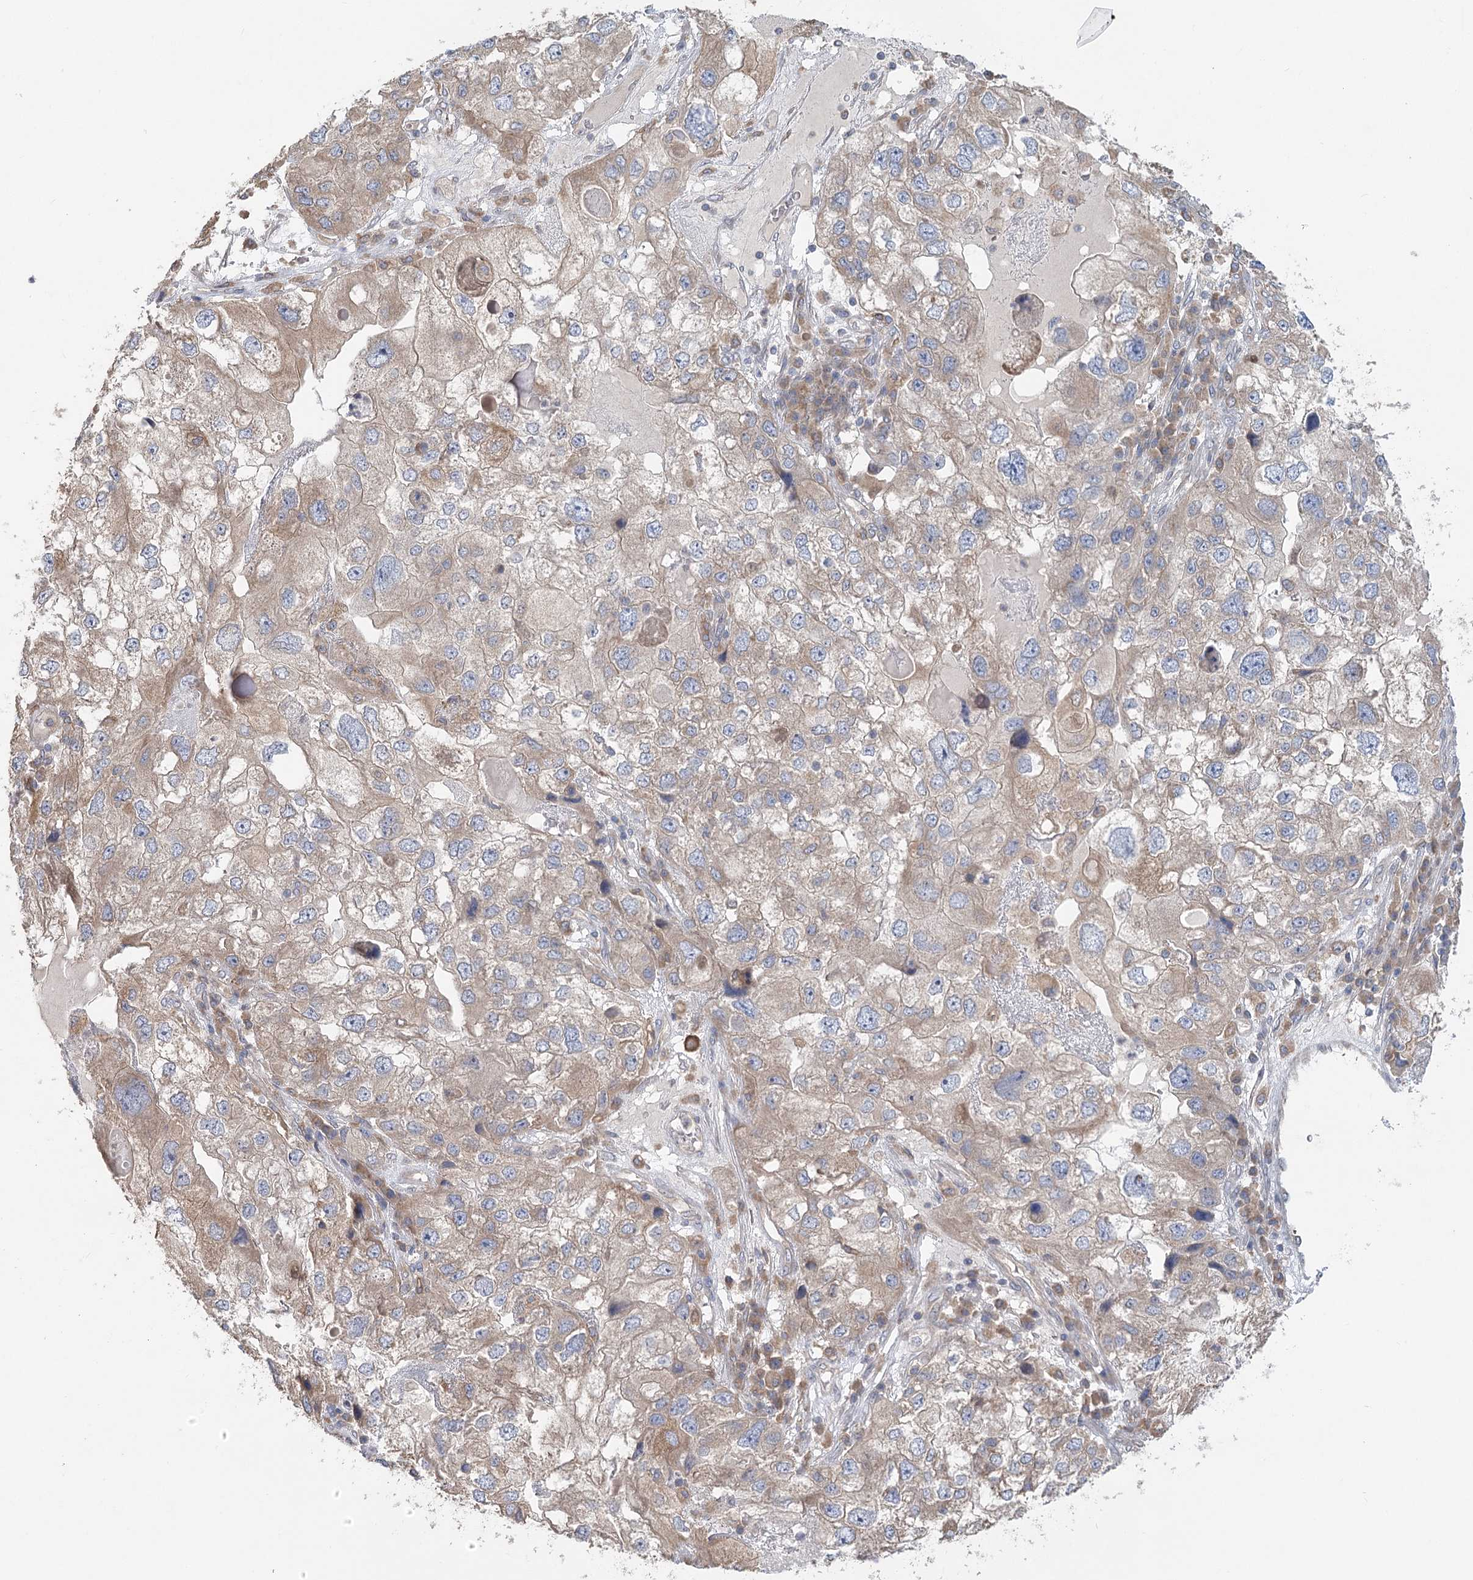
{"staining": {"intensity": "weak", "quantity": "25%-75%", "location": "cytoplasmic/membranous"}, "tissue": "endometrial cancer", "cell_type": "Tumor cells", "image_type": "cancer", "snomed": [{"axis": "morphology", "description": "Adenocarcinoma, NOS"}, {"axis": "topography", "description": "Endometrium"}], "caption": "Immunohistochemical staining of endometrial cancer exhibits low levels of weak cytoplasmic/membranous protein positivity in about 25%-75% of tumor cells.", "gene": "PAIP2", "patient": {"sex": "female", "age": 49}}